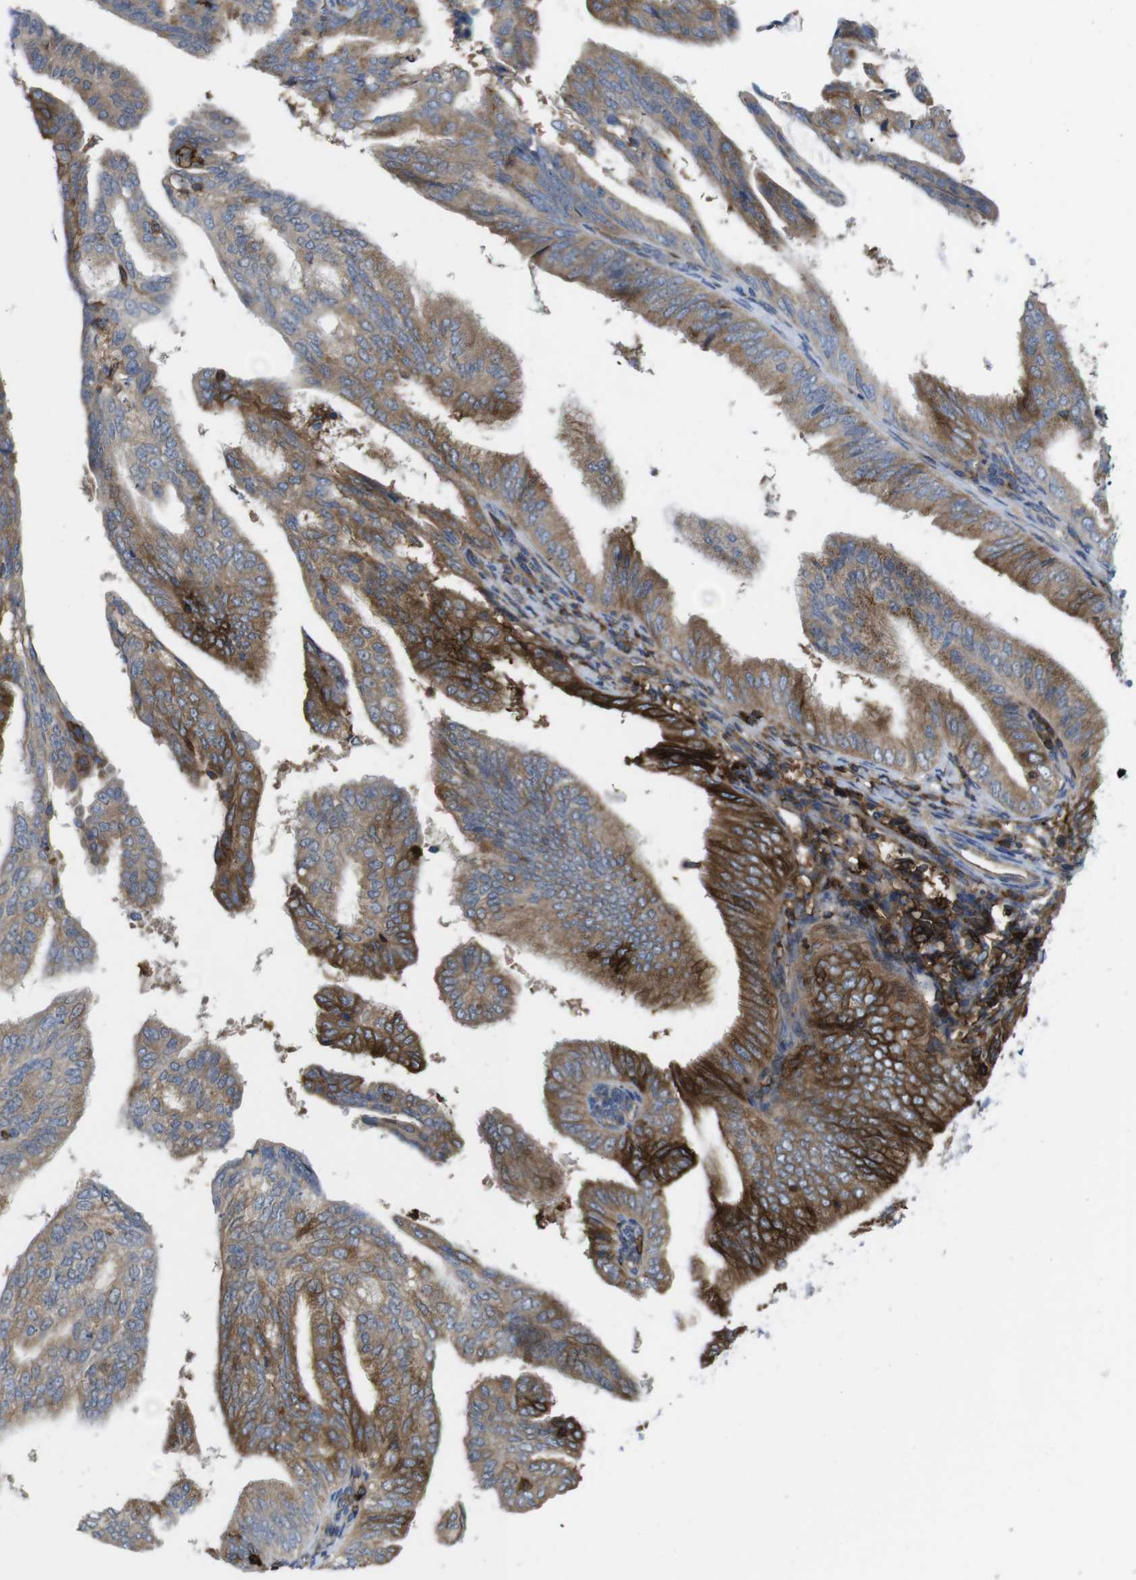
{"staining": {"intensity": "strong", "quantity": ">75%", "location": "cytoplasmic/membranous"}, "tissue": "endometrial cancer", "cell_type": "Tumor cells", "image_type": "cancer", "snomed": [{"axis": "morphology", "description": "Adenocarcinoma, NOS"}, {"axis": "topography", "description": "Endometrium"}], "caption": "A high-resolution photomicrograph shows immunohistochemistry (IHC) staining of endometrial cancer, which shows strong cytoplasmic/membranous expression in about >75% of tumor cells.", "gene": "CCR6", "patient": {"sex": "female", "age": 58}}